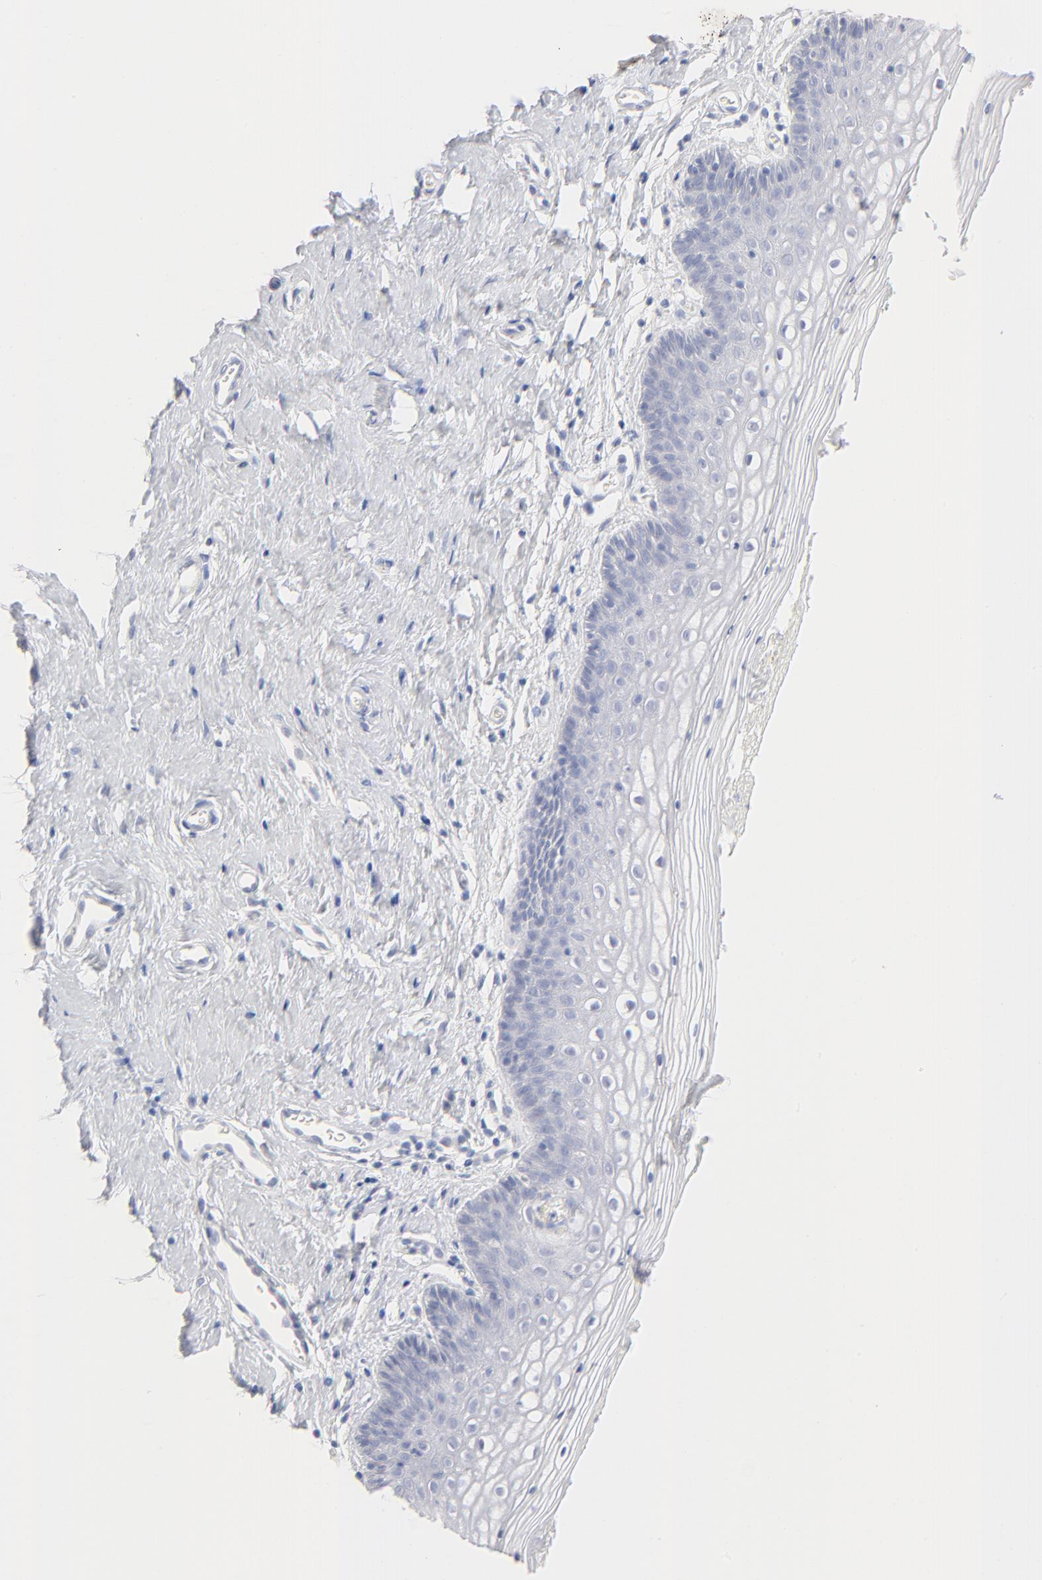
{"staining": {"intensity": "negative", "quantity": "none", "location": "none"}, "tissue": "vagina", "cell_type": "Squamous epithelial cells", "image_type": "normal", "snomed": [{"axis": "morphology", "description": "Normal tissue, NOS"}, {"axis": "topography", "description": "Vagina"}], "caption": "This is a image of IHC staining of benign vagina, which shows no staining in squamous epithelial cells. (IHC, brightfield microscopy, high magnification).", "gene": "ONECUT1", "patient": {"sex": "female", "age": 46}}